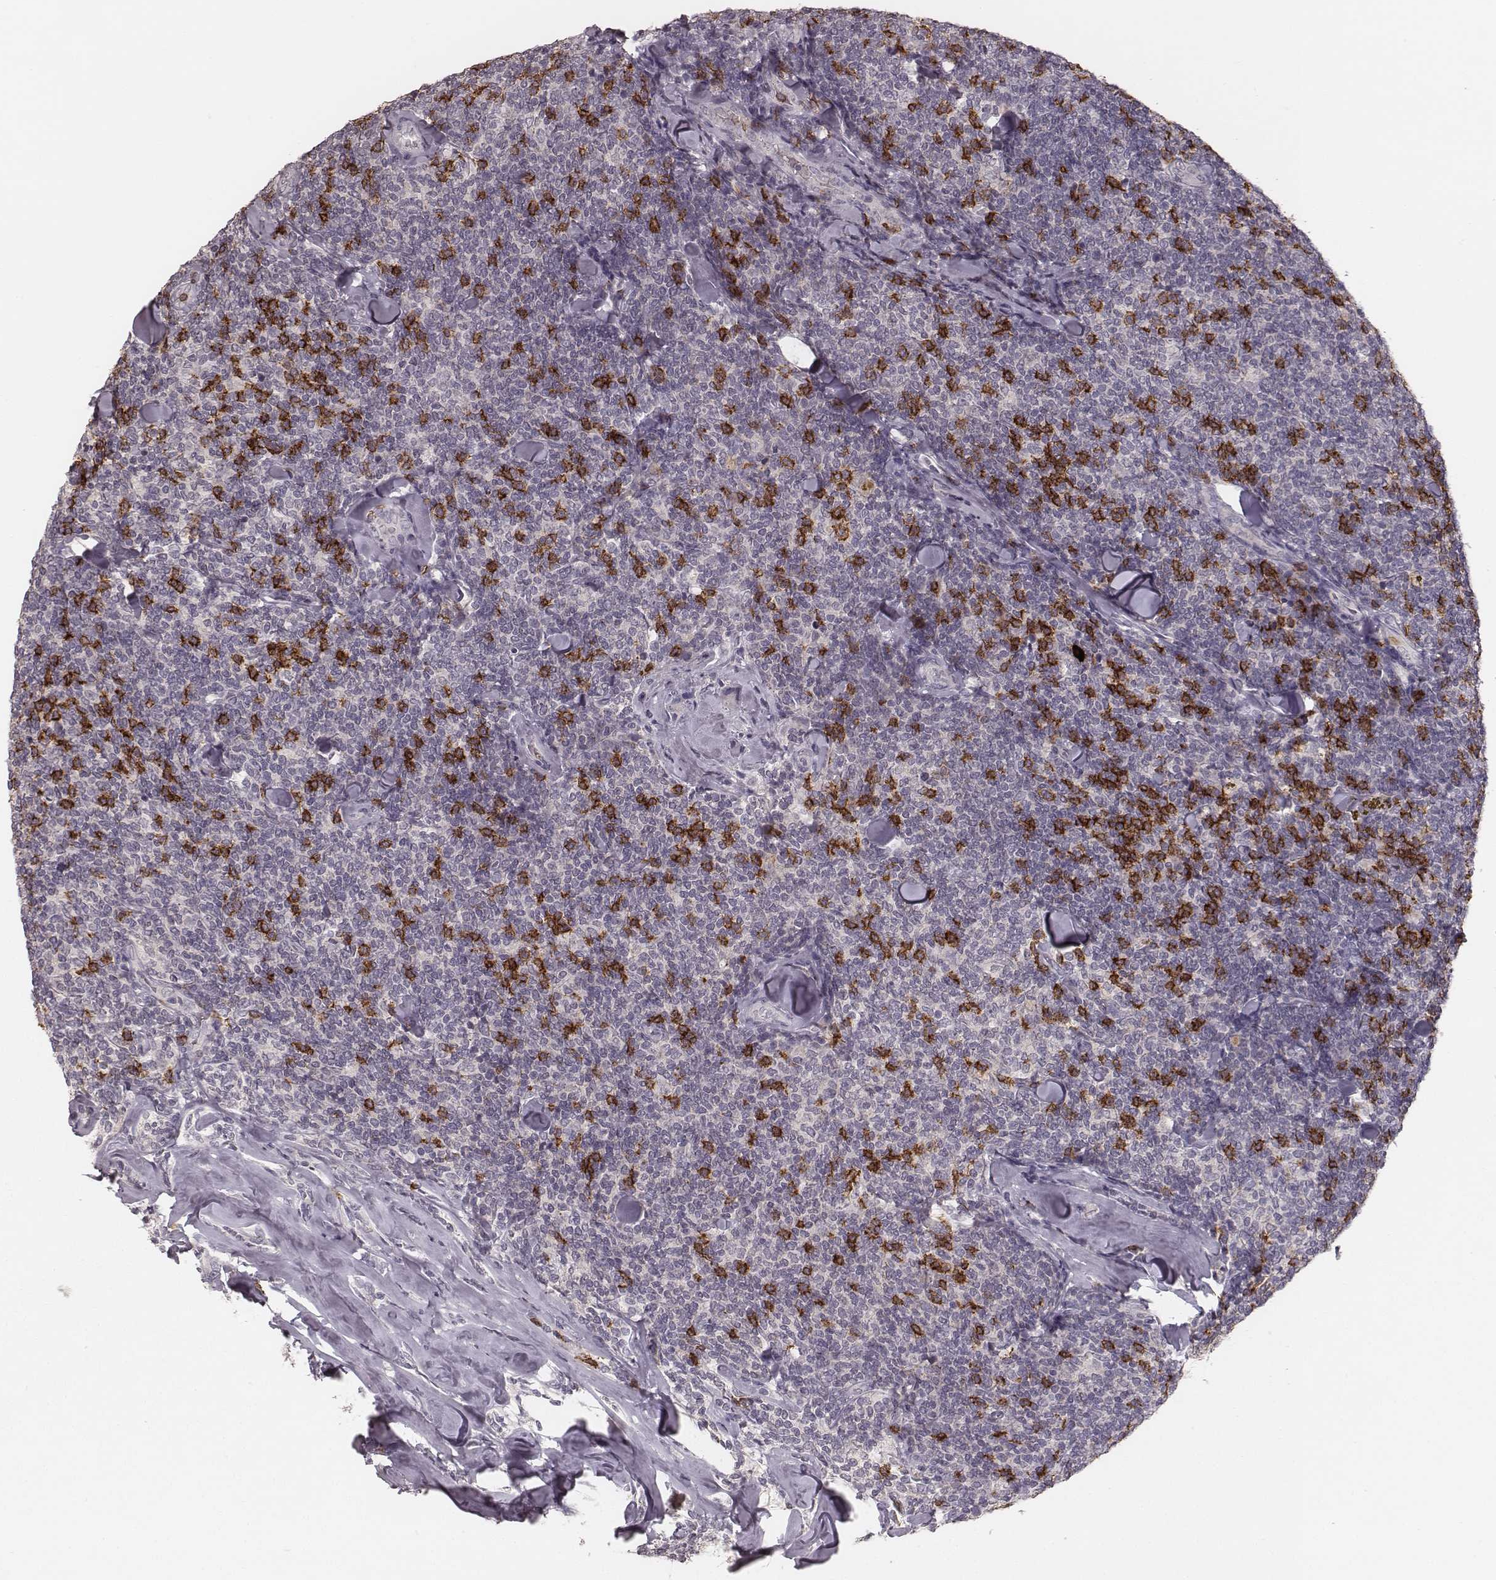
{"staining": {"intensity": "negative", "quantity": "none", "location": "none"}, "tissue": "lymphoma", "cell_type": "Tumor cells", "image_type": "cancer", "snomed": [{"axis": "morphology", "description": "Malignant lymphoma, non-Hodgkin's type, Low grade"}, {"axis": "topography", "description": "Lymph node"}], "caption": "Tumor cells show no significant expression in malignant lymphoma, non-Hodgkin's type (low-grade).", "gene": "CD8A", "patient": {"sex": "female", "age": 56}}